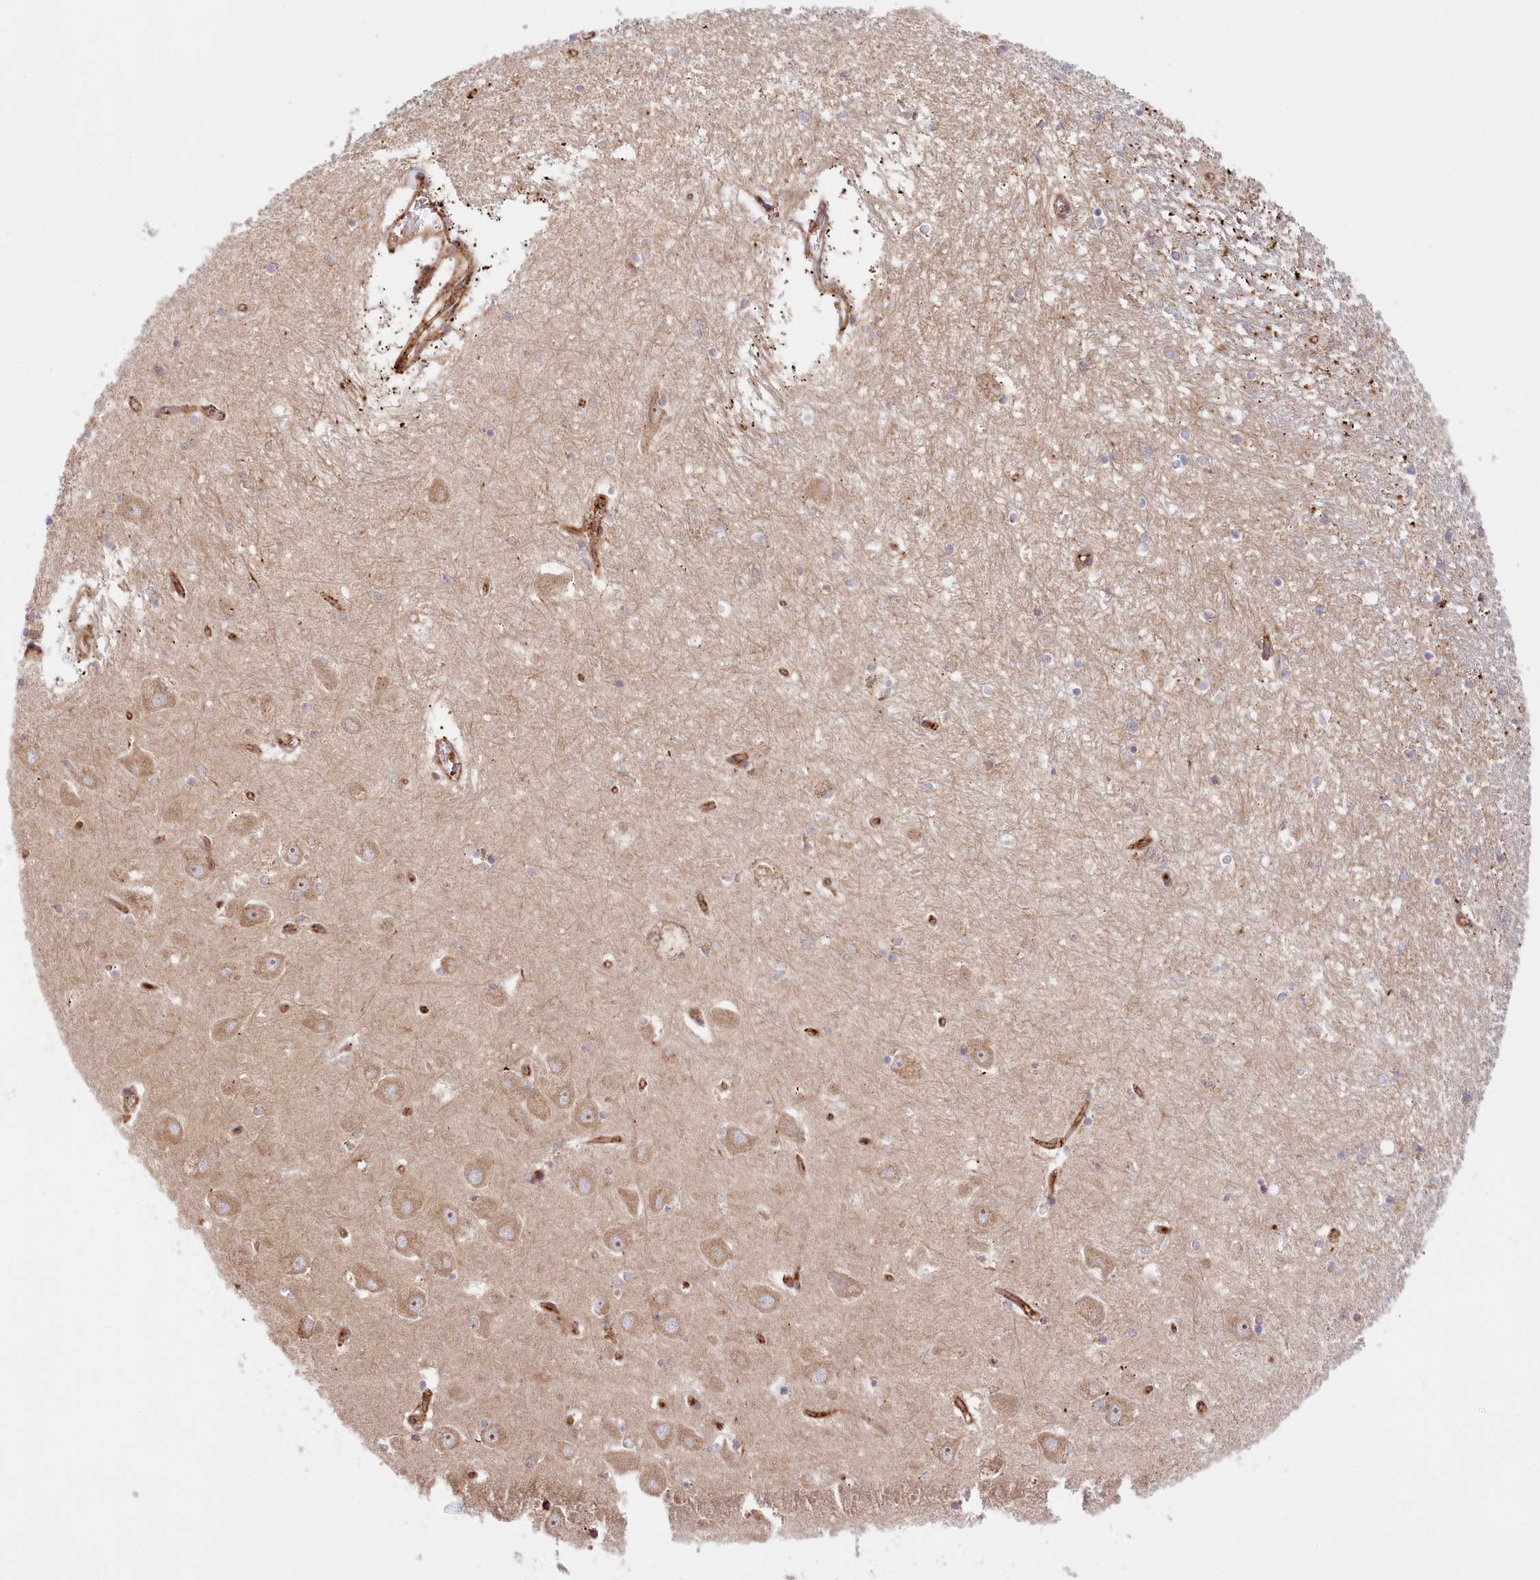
{"staining": {"intensity": "weak", "quantity": "<25%", "location": "cytoplasmic/membranous"}, "tissue": "hippocampus", "cell_type": "Glial cells", "image_type": "normal", "snomed": [{"axis": "morphology", "description": "Normal tissue, NOS"}, {"axis": "topography", "description": "Hippocampus"}], "caption": "A photomicrograph of hippocampus stained for a protein shows no brown staining in glial cells.", "gene": "COMMD3", "patient": {"sex": "male", "age": 70}}